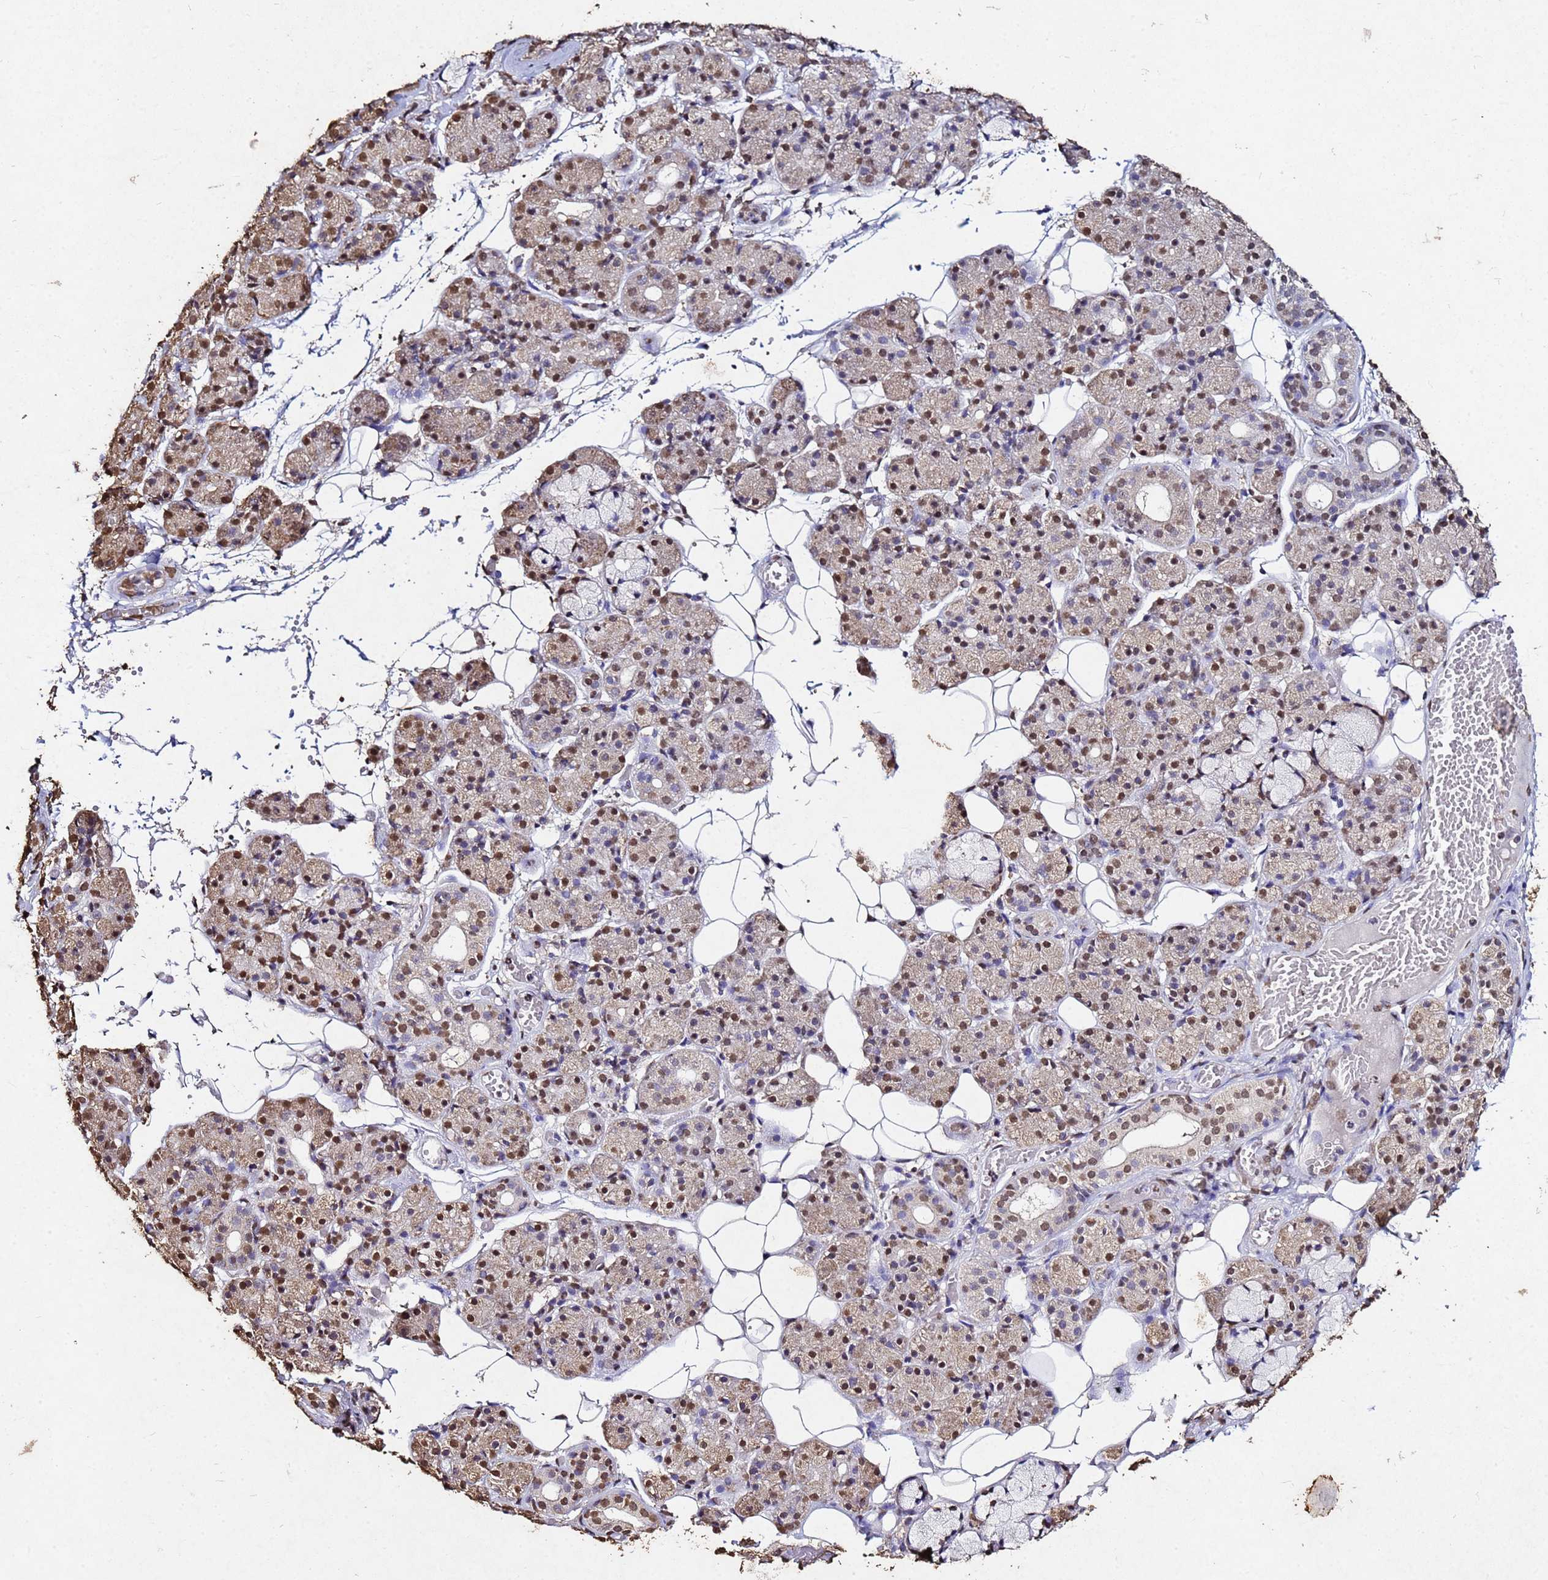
{"staining": {"intensity": "moderate", "quantity": ">75%", "location": "cytoplasmic/membranous,nuclear"}, "tissue": "salivary gland", "cell_type": "Glandular cells", "image_type": "normal", "snomed": [{"axis": "morphology", "description": "Normal tissue, NOS"}, {"axis": "topography", "description": "Salivary gland"}], "caption": "High-power microscopy captured an immunohistochemistry photomicrograph of benign salivary gland, revealing moderate cytoplasmic/membranous,nuclear expression in about >75% of glandular cells.", "gene": "MYOCD", "patient": {"sex": "male", "age": 63}}